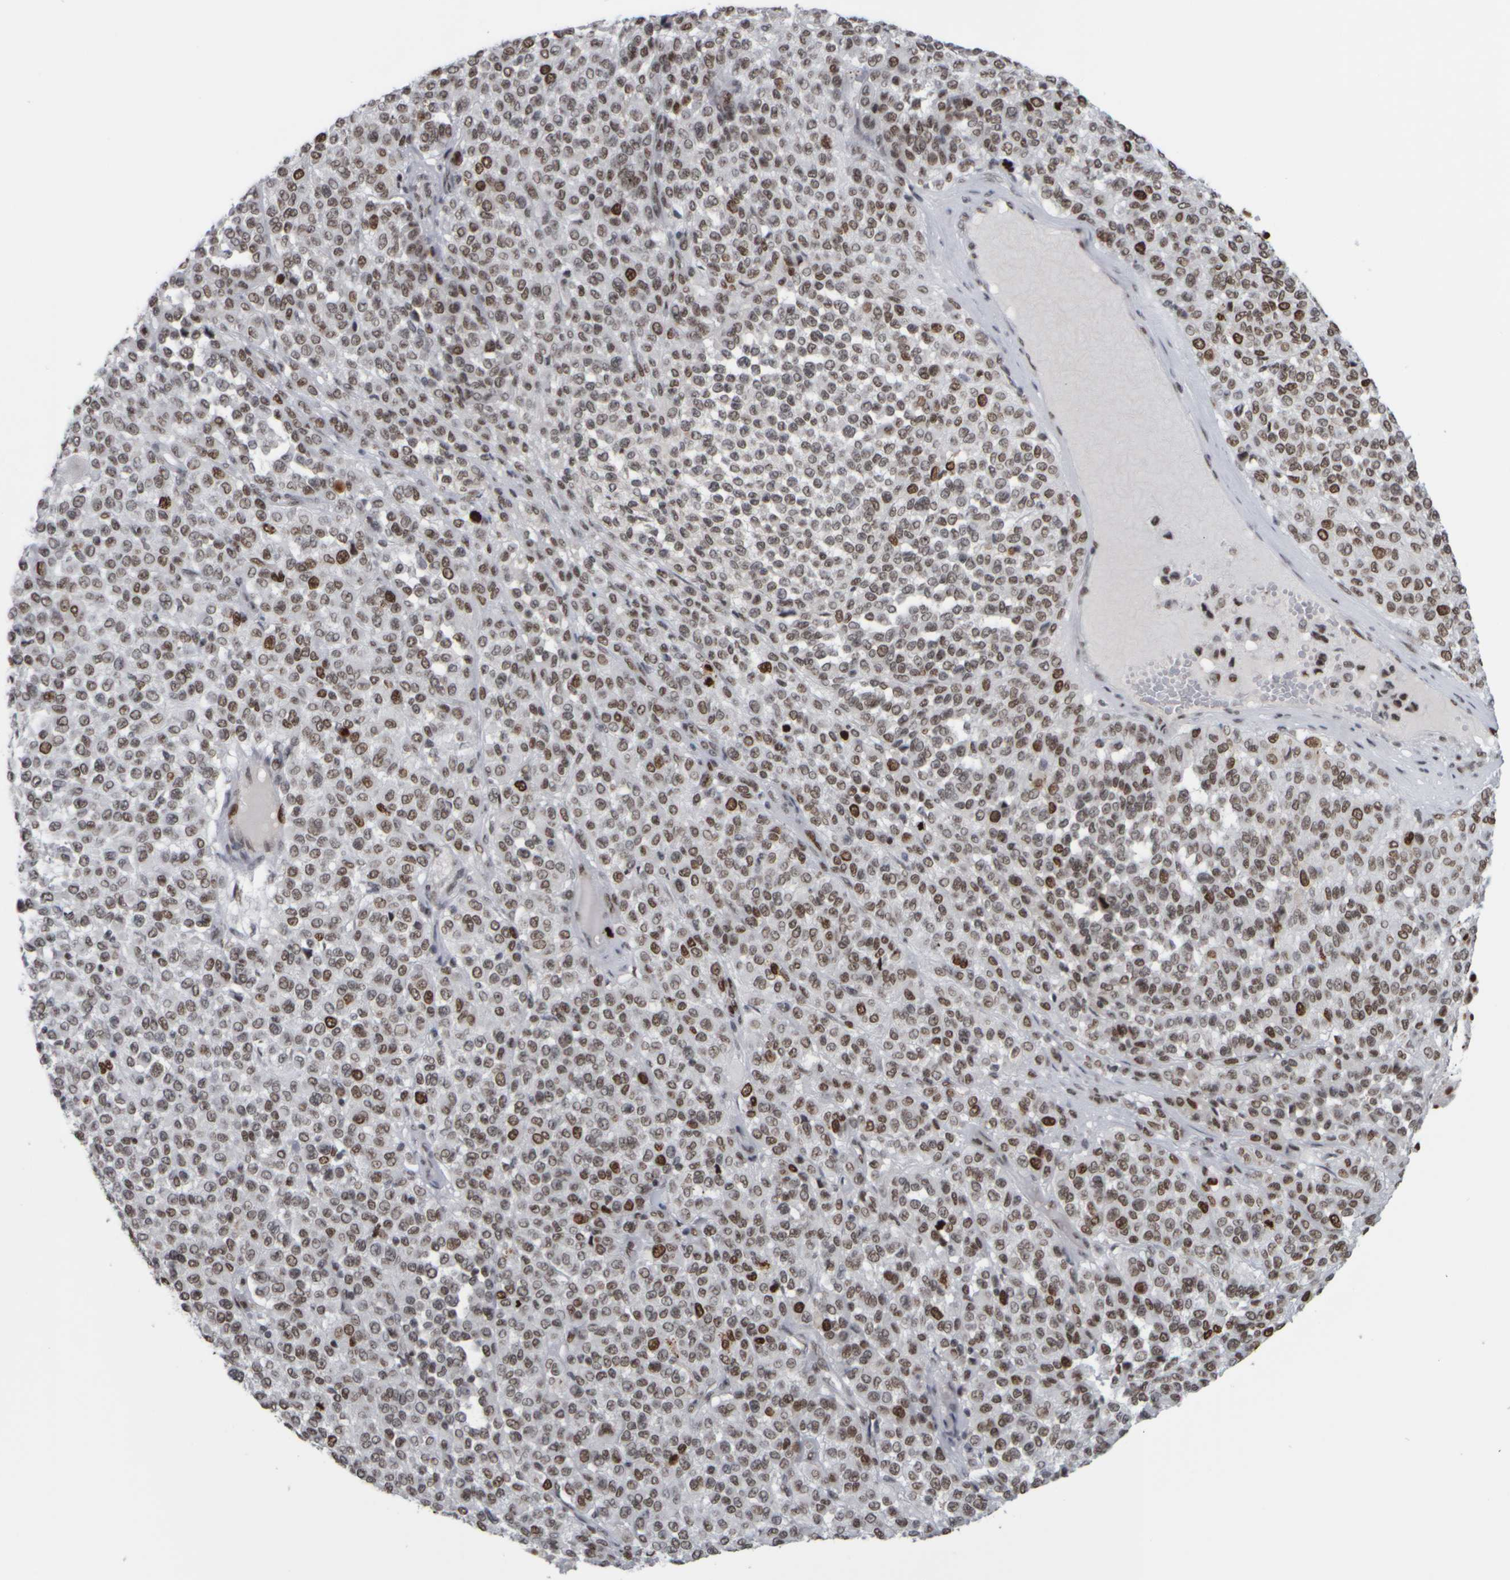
{"staining": {"intensity": "moderate", "quantity": ">75%", "location": "nuclear"}, "tissue": "melanoma", "cell_type": "Tumor cells", "image_type": "cancer", "snomed": [{"axis": "morphology", "description": "Malignant melanoma, Metastatic site"}, {"axis": "topography", "description": "Pancreas"}], "caption": "IHC (DAB) staining of malignant melanoma (metastatic site) exhibits moderate nuclear protein expression in approximately >75% of tumor cells. (Stains: DAB (3,3'-diaminobenzidine) in brown, nuclei in blue, Microscopy: brightfield microscopy at high magnification).", "gene": "TOP2B", "patient": {"sex": "female", "age": 30}}